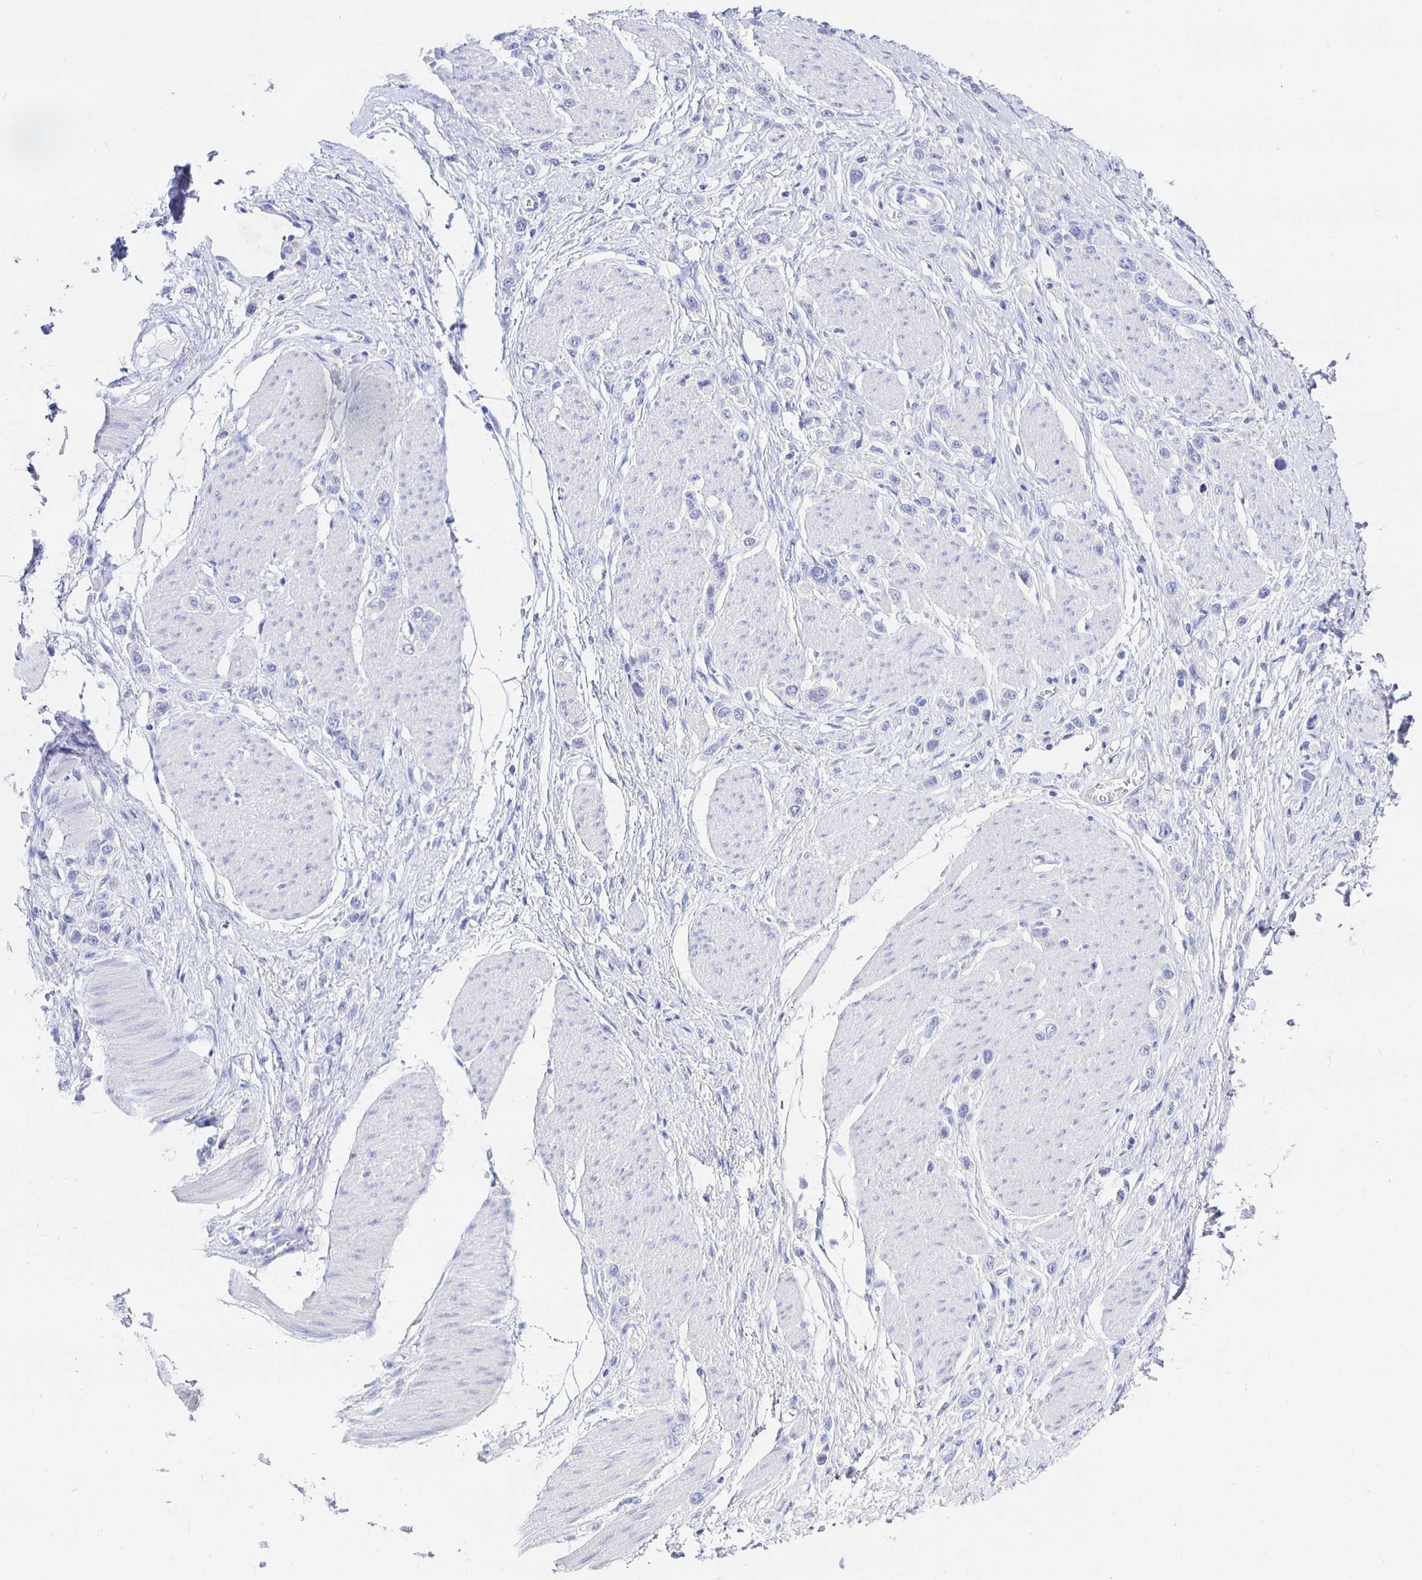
{"staining": {"intensity": "negative", "quantity": "none", "location": "none"}, "tissue": "stomach cancer", "cell_type": "Tumor cells", "image_type": "cancer", "snomed": [{"axis": "morphology", "description": "Adenocarcinoma, NOS"}, {"axis": "topography", "description": "Stomach"}], "caption": "This micrograph is of adenocarcinoma (stomach) stained with IHC to label a protein in brown with the nuclei are counter-stained blue. There is no expression in tumor cells.", "gene": "UMOD", "patient": {"sex": "female", "age": 65}}